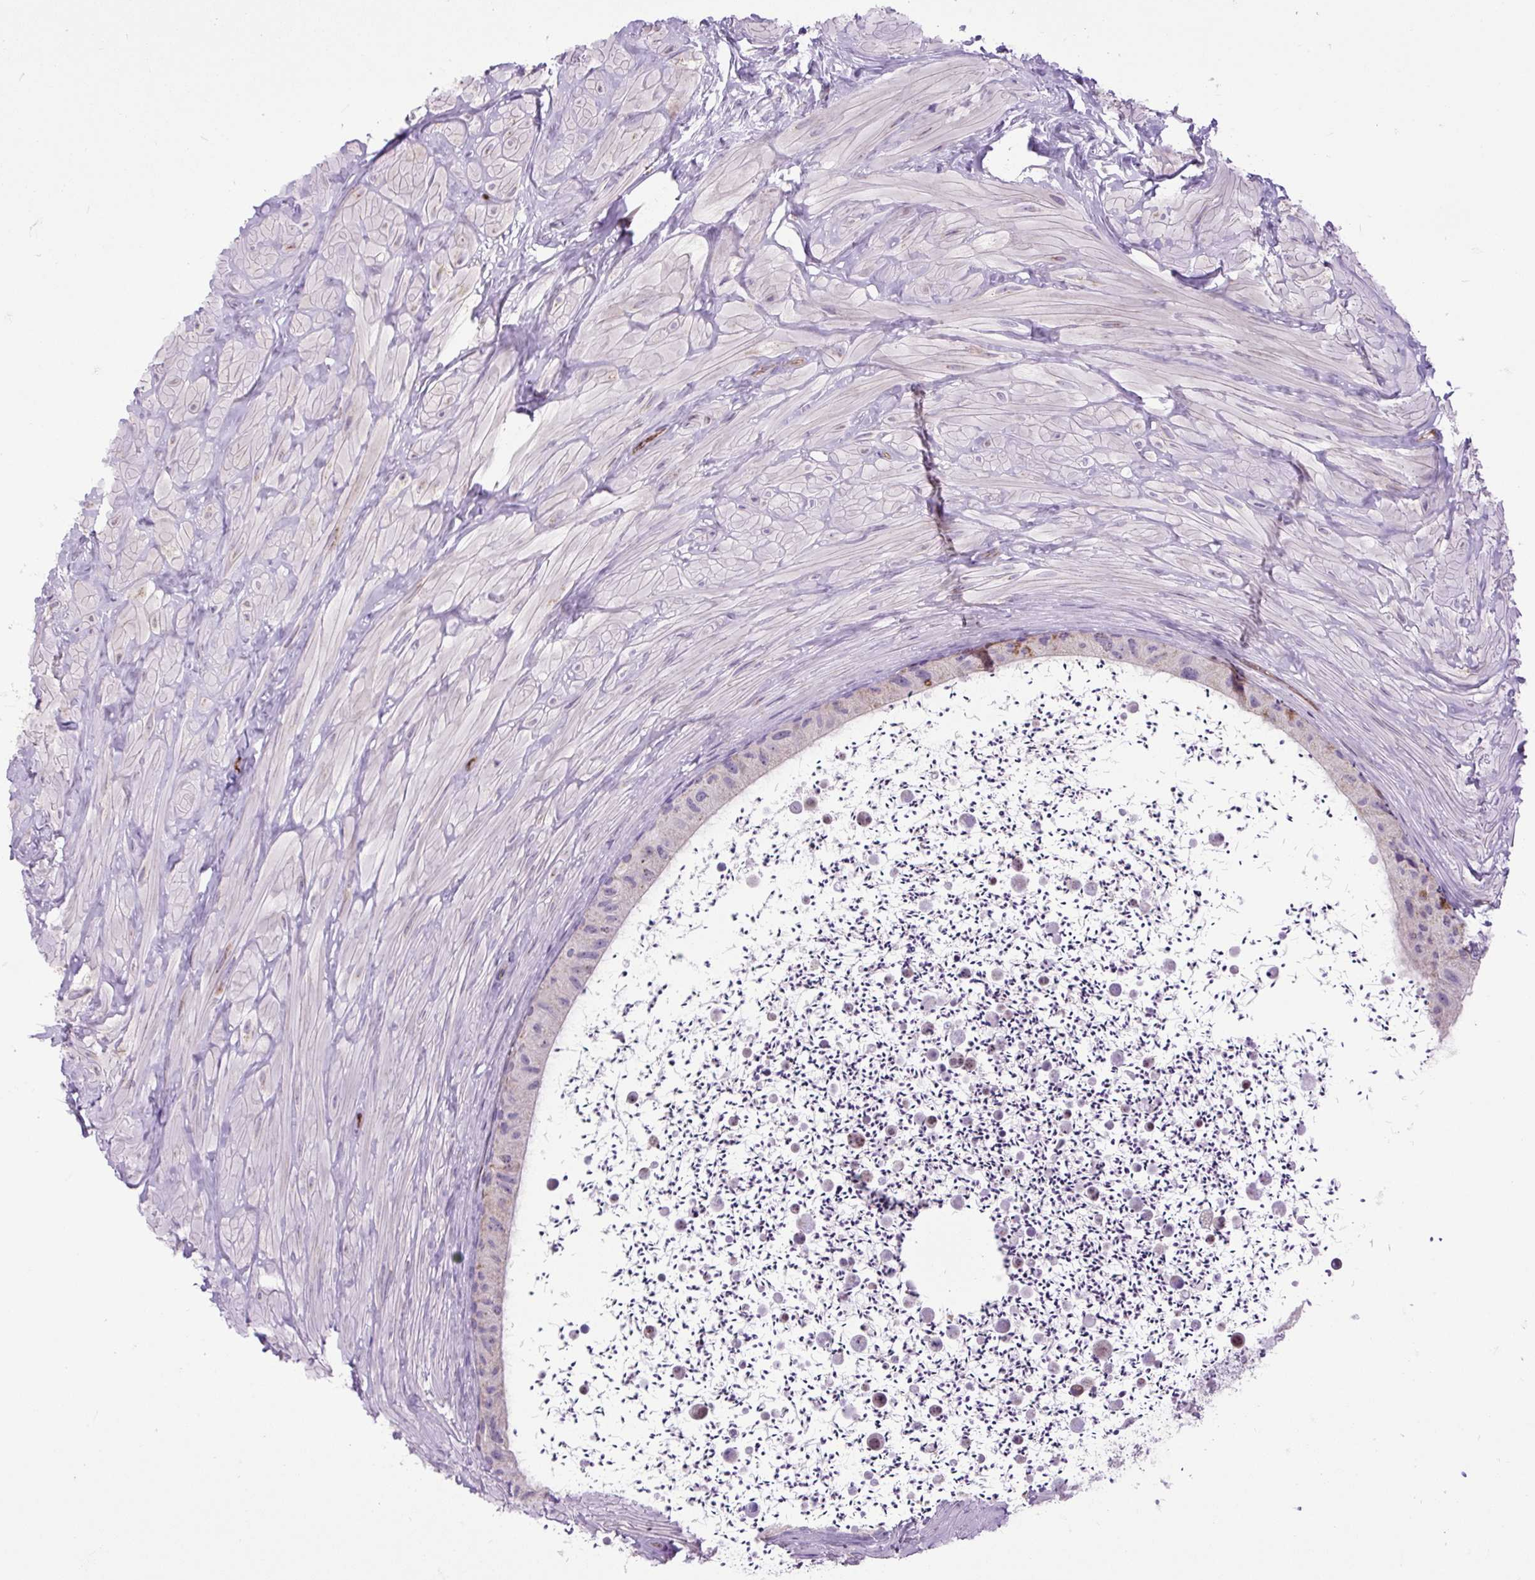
{"staining": {"intensity": "moderate", "quantity": "<25%", "location": "cytoplasmic/membranous"}, "tissue": "epididymis", "cell_type": "Glandular cells", "image_type": "normal", "snomed": [{"axis": "morphology", "description": "Normal tissue, NOS"}, {"axis": "topography", "description": "Epididymis"}, {"axis": "topography", "description": "Peripheral nerve tissue"}], "caption": "This histopathology image demonstrates immunohistochemistry staining of unremarkable epididymis, with low moderate cytoplasmic/membranous positivity in about <25% of glandular cells.", "gene": "RNASE10", "patient": {"sex": "male", "age": 32}}